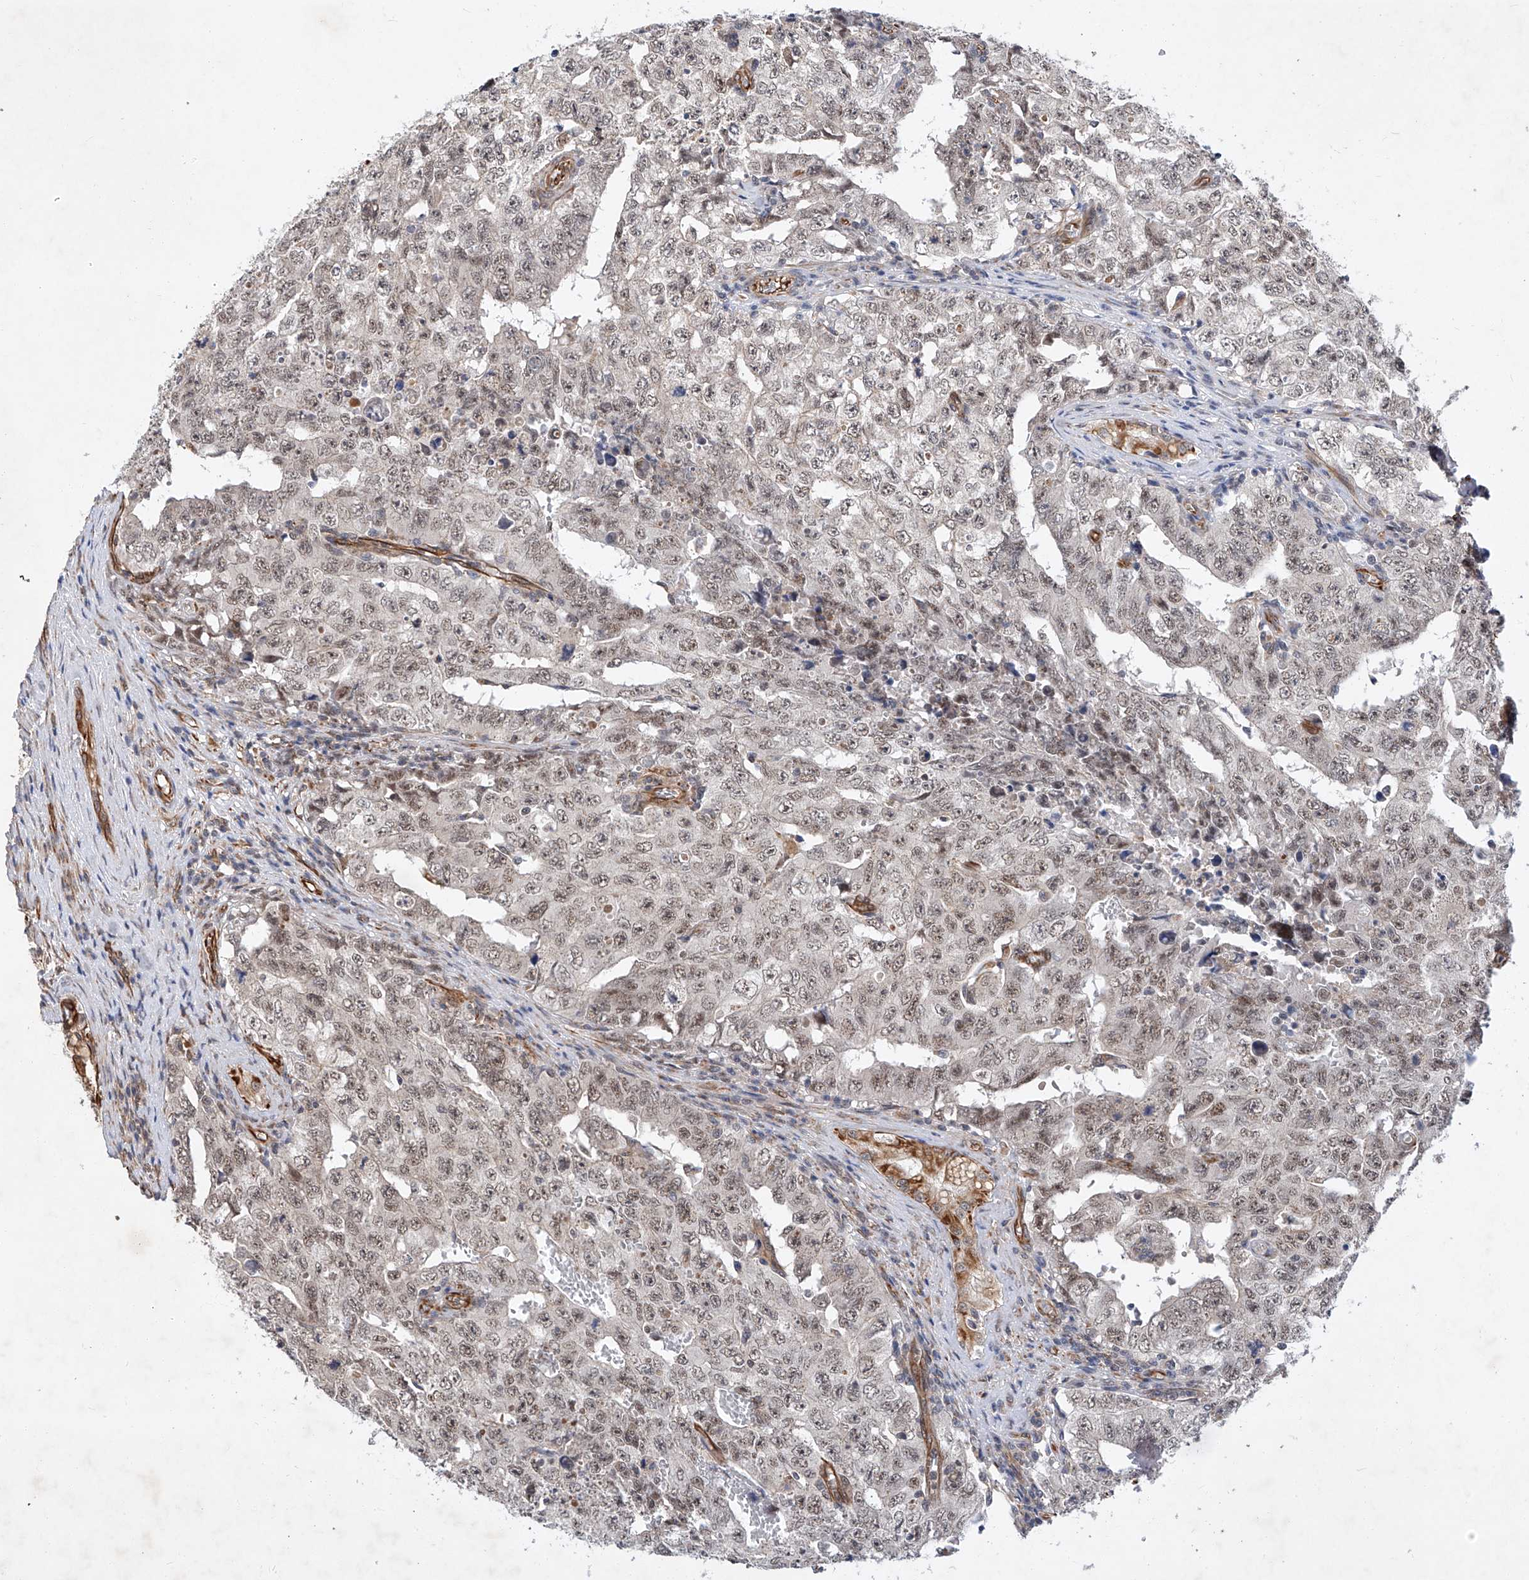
{"staining": {"intensity": "weak", "quantity": ">75%", "location": "nuclear"}, "tissue": "testis cancer", "cell_type": "Tumor cells", "image_type": "cancer", "snomed": [{"axis": "morphology", "description": "Carcinoma, Embryonal, NOS"}, {"axis": "topography", "description": "Testis"}], "caption": "Testis cancer (embryonal carcinoma) stained with a protein marker exhibits weak staining in tumor cells.", "gene": "AMD1", "patient": {"sex": "male", "age": 26}}